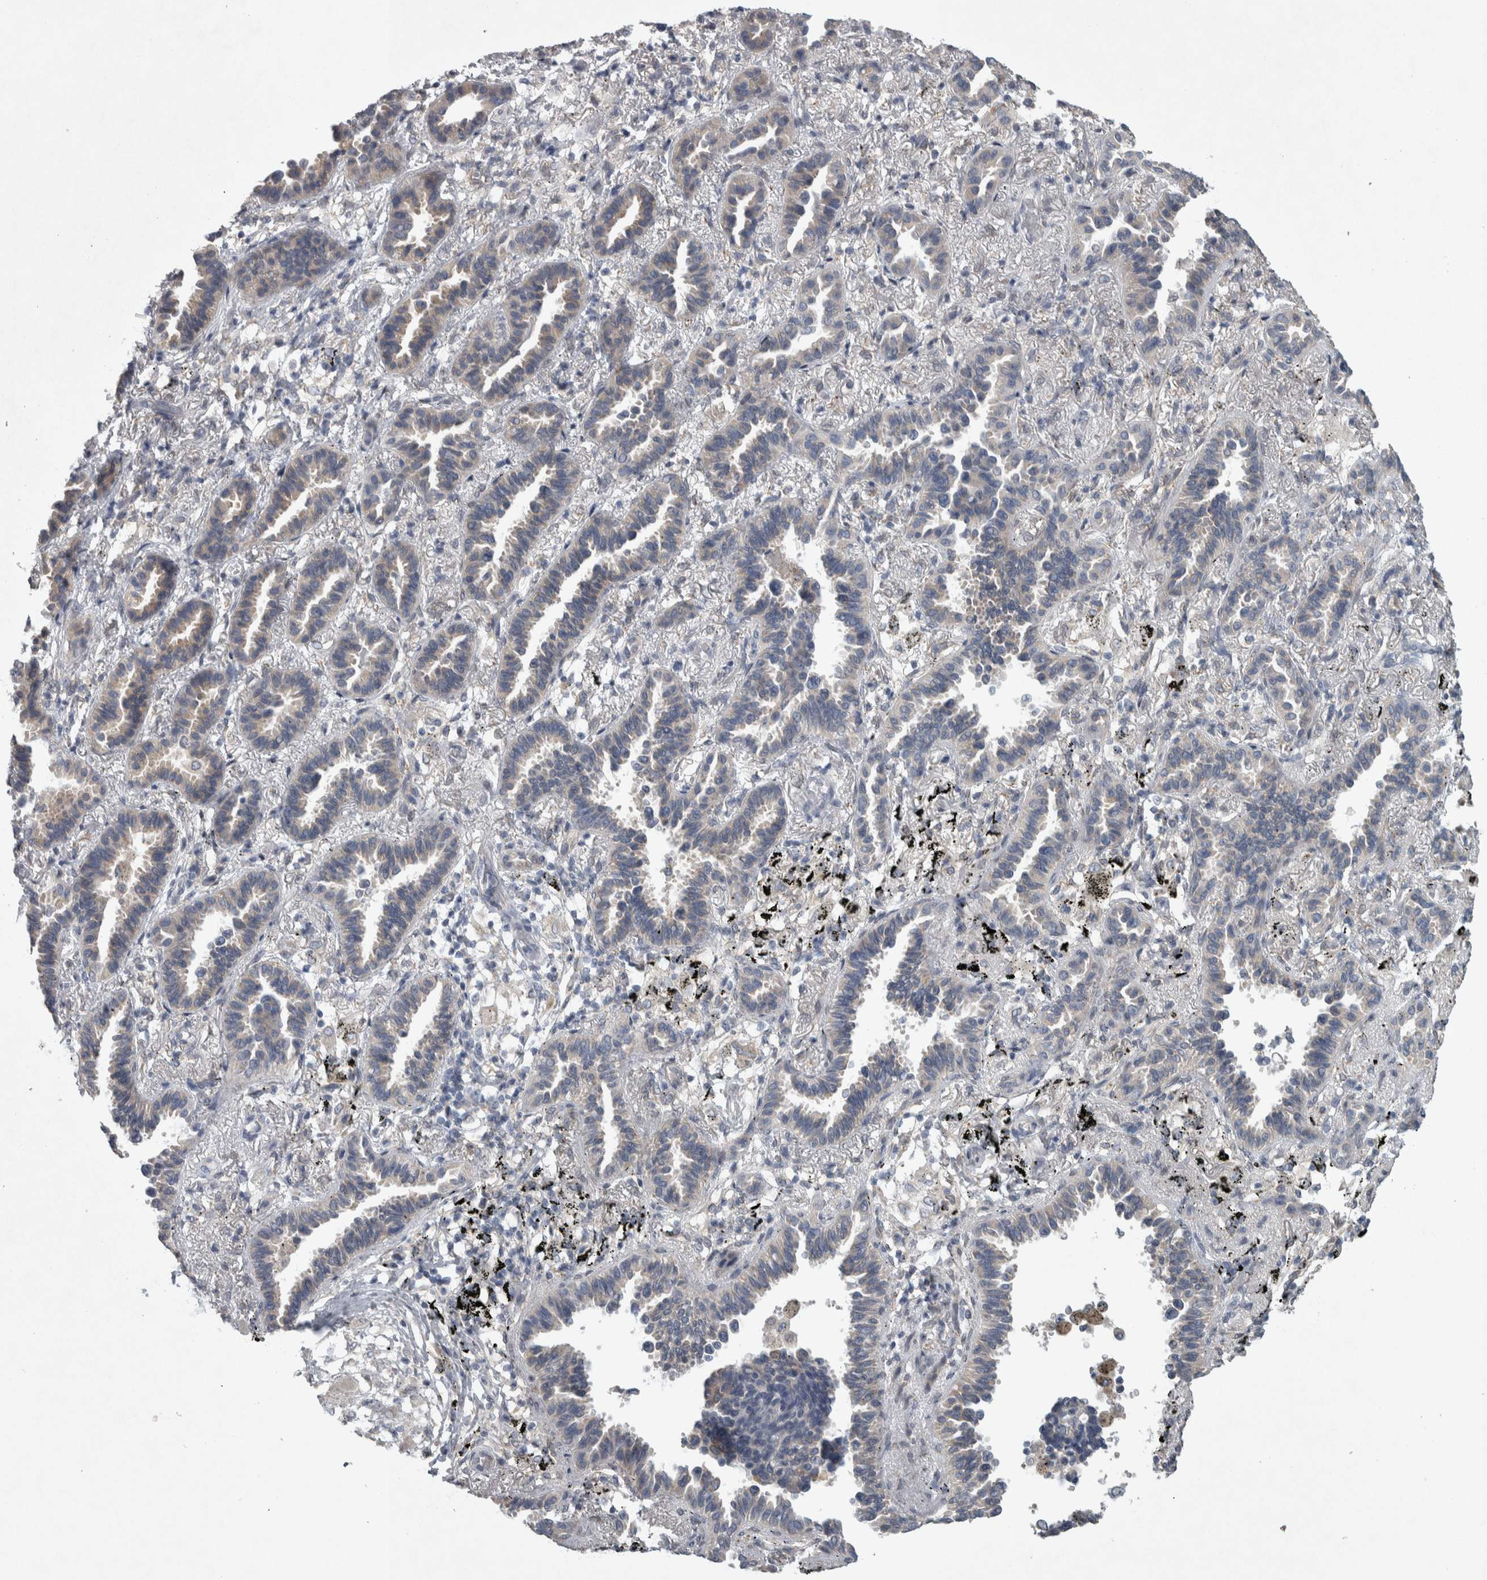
{"staining": {"intensity": "negative", "quantity": "none", "location": "none"}, "tissue": "lung cancer", "cell_type": "Tumor cells", "image_type": "cancer", "snomed": [{"axis": "morphology", "description": "Adenocarcinoma, NOS"}, {"axis": "topography", "description": "Lung"}], "caption": "Immunohistochemical staining of human lung adenocarcinoma displays no significant positivity in tumor cells.", "gene": "SIGMAR1", "patient": {"sex": "male", "age": 59}}